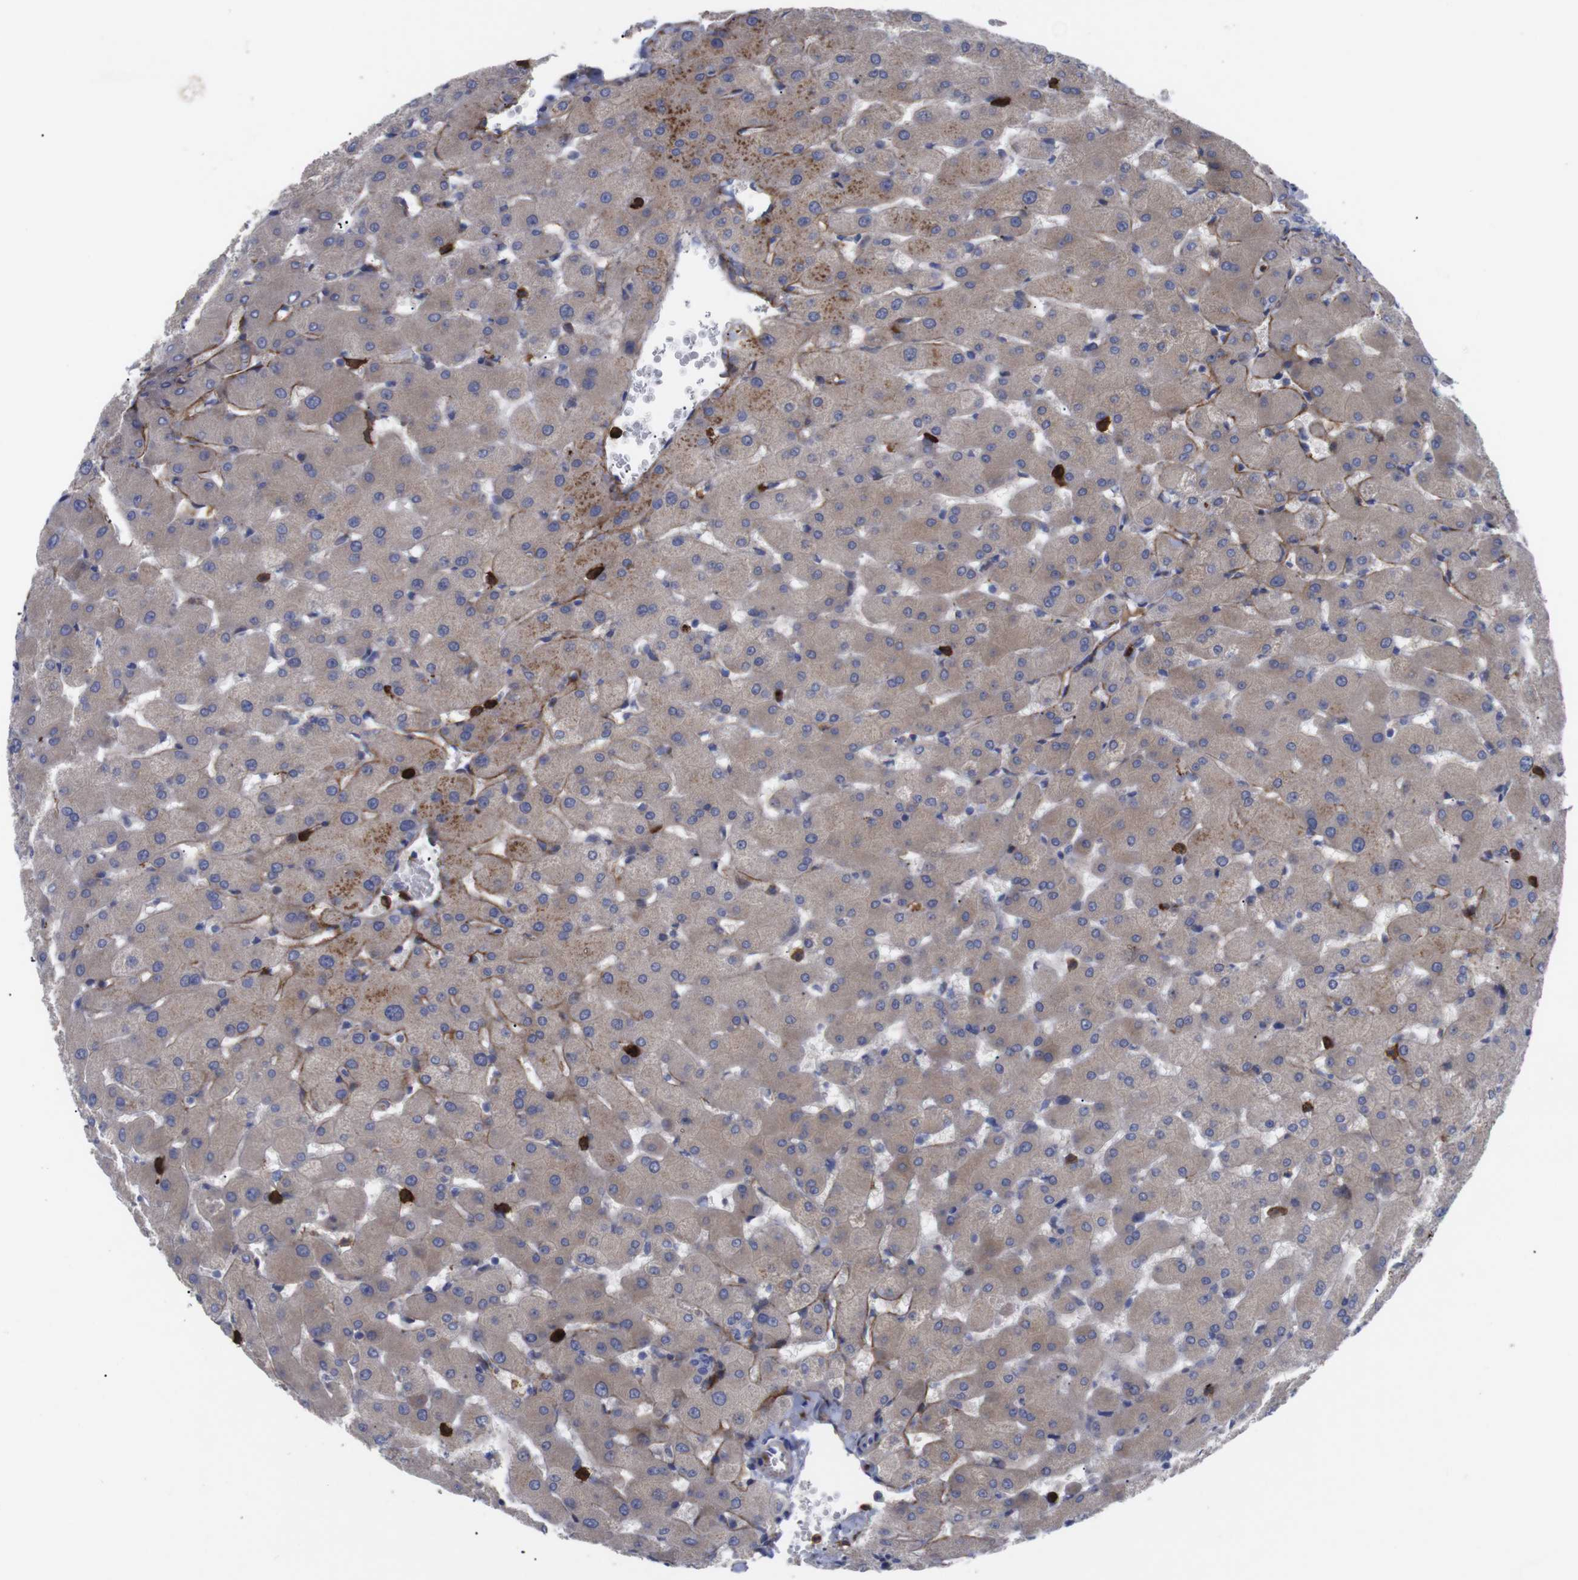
{"staining": {"intensity": "negative", "quantity": "none", "location": "none"}, "tissue": "liver", "cell_type": "Cholangiocytes", "image_type": "normal", "snomed": [{"axis": "morphology", "description": "Normal tissue, NOS"}, {"axis": "topography", "description": "Liver"}], "caption": "DAB immunohistochemical staining of unremarkable human liver shows no significant positivity in cholangiocytes. (DAB immunohistochemistry visualized using brightfield microscopy, high magnification).", "gene": "C5AR1", "patient": {"sex": "female", "age": 63}}